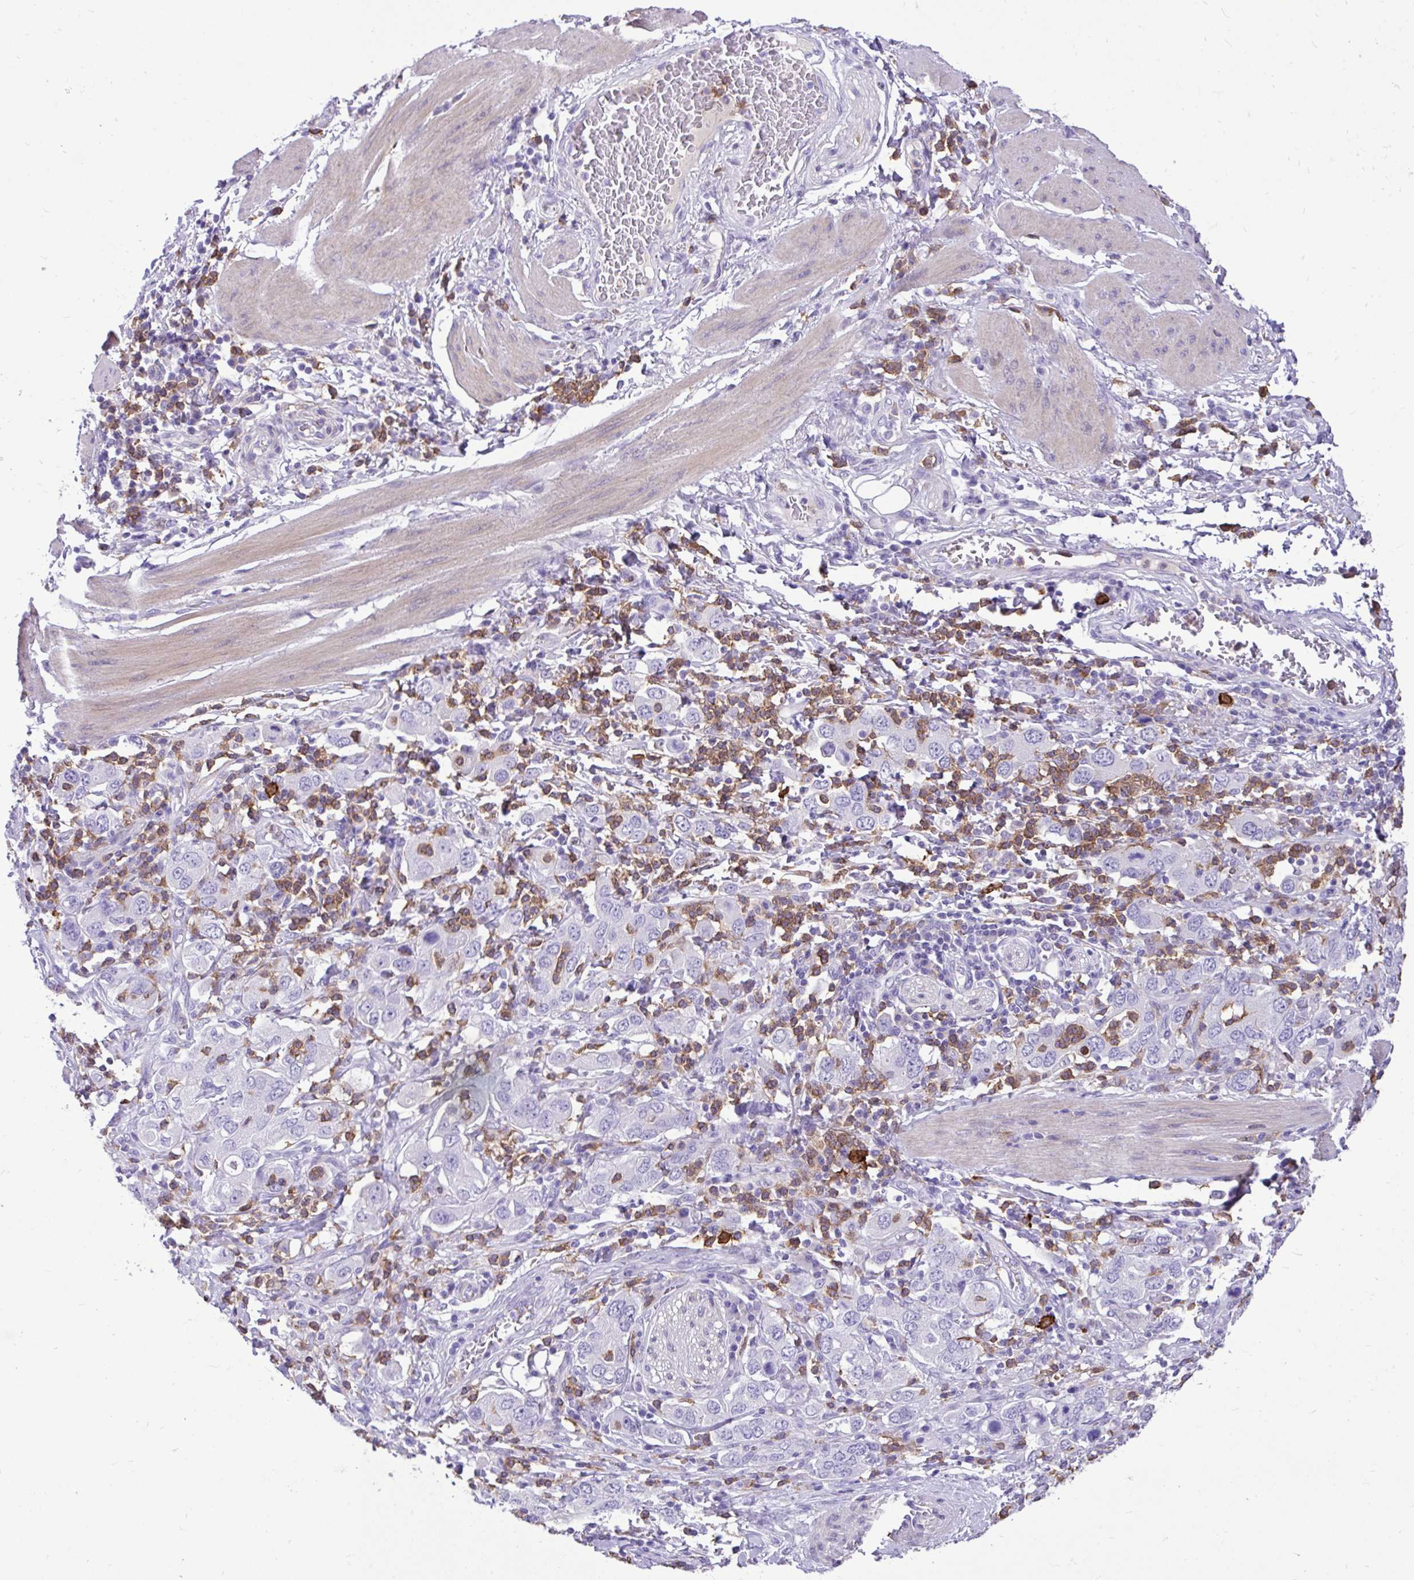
{"staining": {"intensity": "negative", "quantity": "none", "location": "none"}, "tissue": "stomach cancer", "cell_type": "Tumor cells", "image_type": "cancer", "snomed": [{"axis": "morphology", "description": "Adenocarcinoma, NOS"}, {"axis": "topography", "description": "Stomach, upper"}, {"axis": "topography", "description": "Stomach"}], "caption": "The histopathology image demonstrates no staining of tumor cells in stomach cancer.", "gene": "TLR7", "patient": {"sex": "male", "age": 62}}